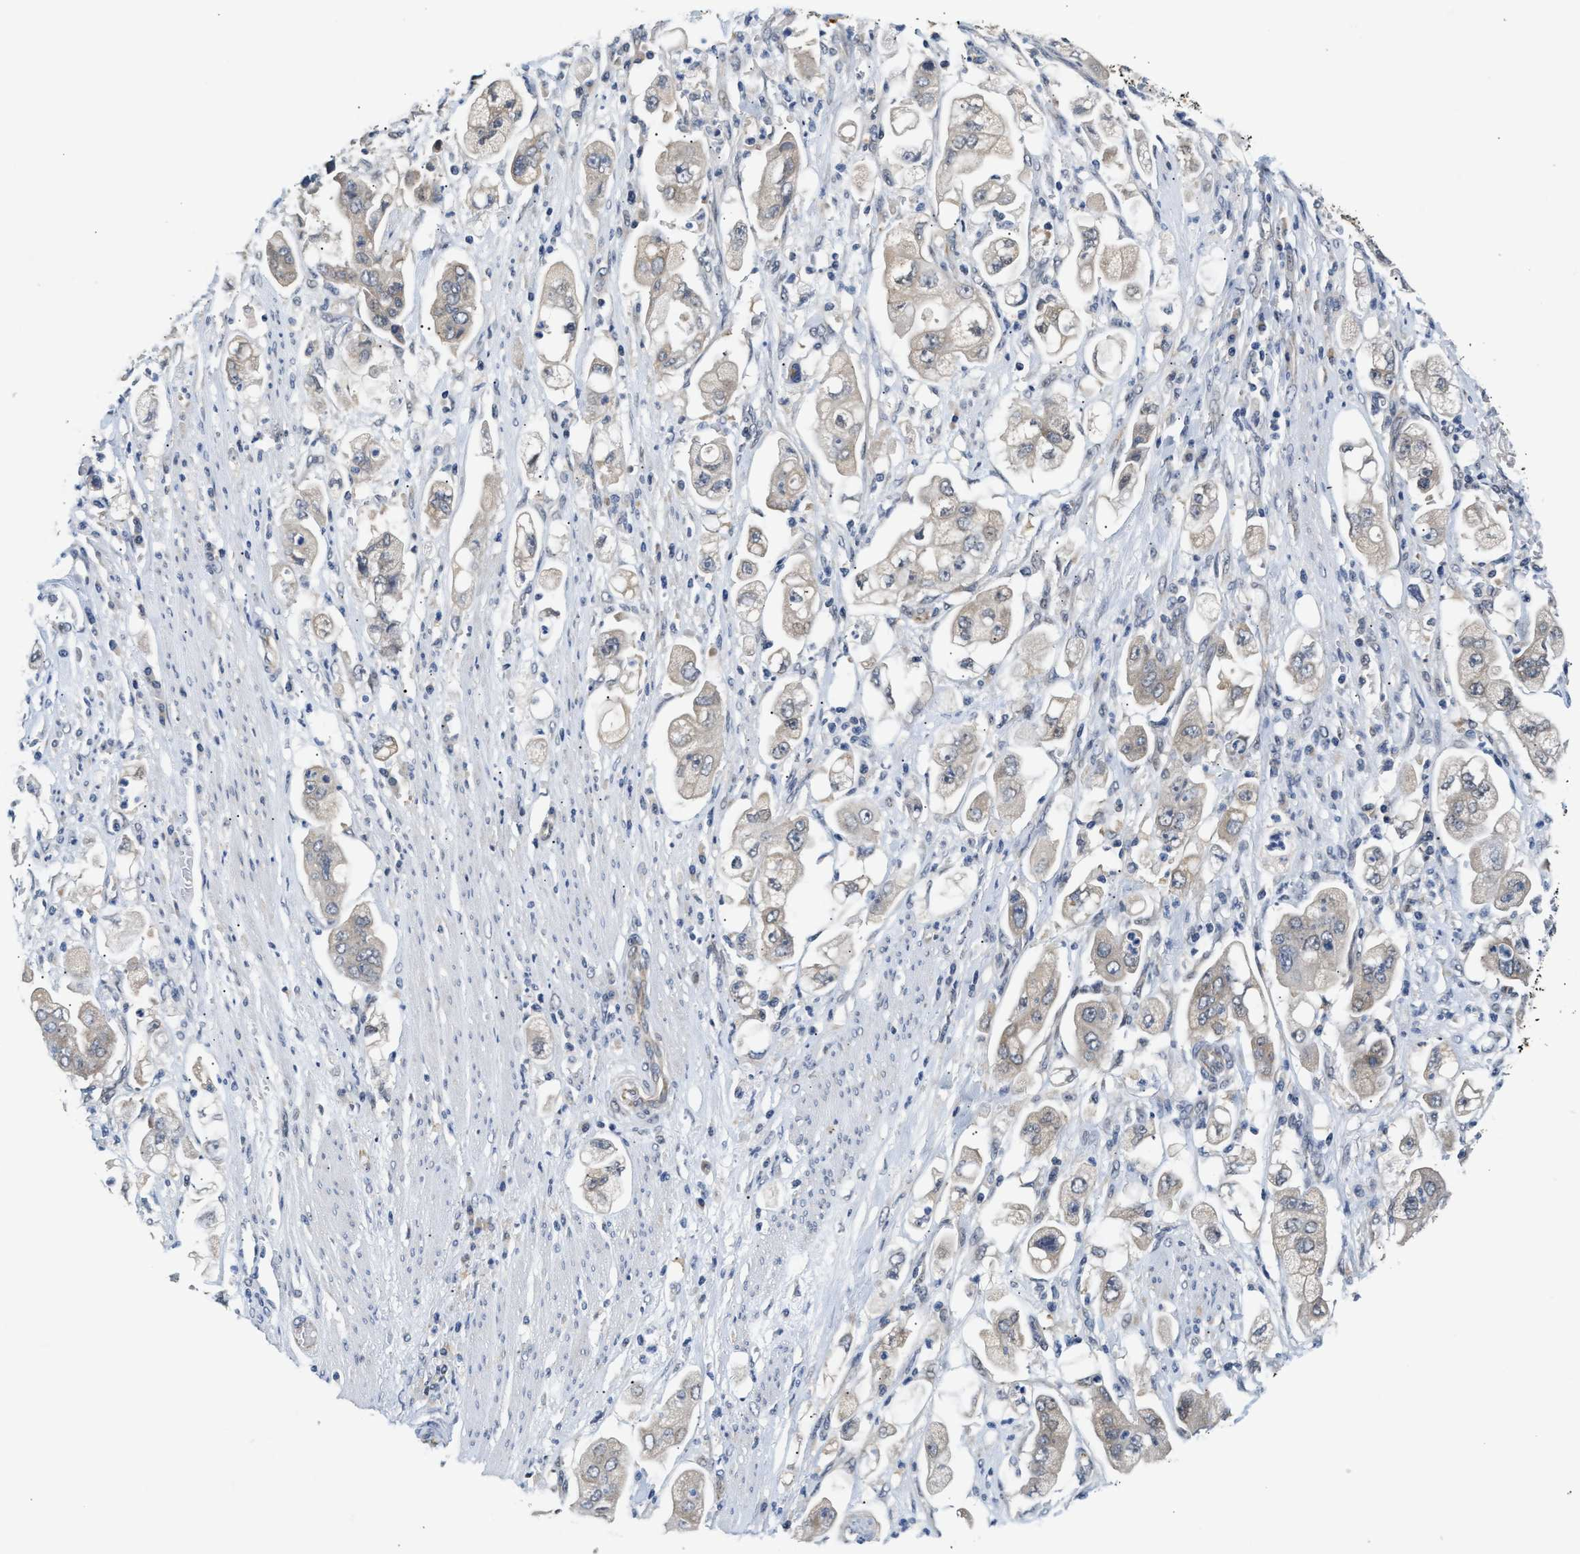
{"staining": {"intensity": "weak", "quantity": "<25%", "location": "cytoplasmic/membranous"}, "tissue": "stomach cancer", "cell_type": "Tumor cells", "image_type": "cancer", "snomed": [{"axis": "morphology", "description": "Adenocarcinoma, NOS"}, {"axis": "topography", "description": "Stomach"}], "caption": "Immunohistochemical staining of human adenocarcinoma (stomach) demonstrates no significant staining in tumor cells.", "gene": "PPM1H", "patient": {"sex": "male", "age": 62}}